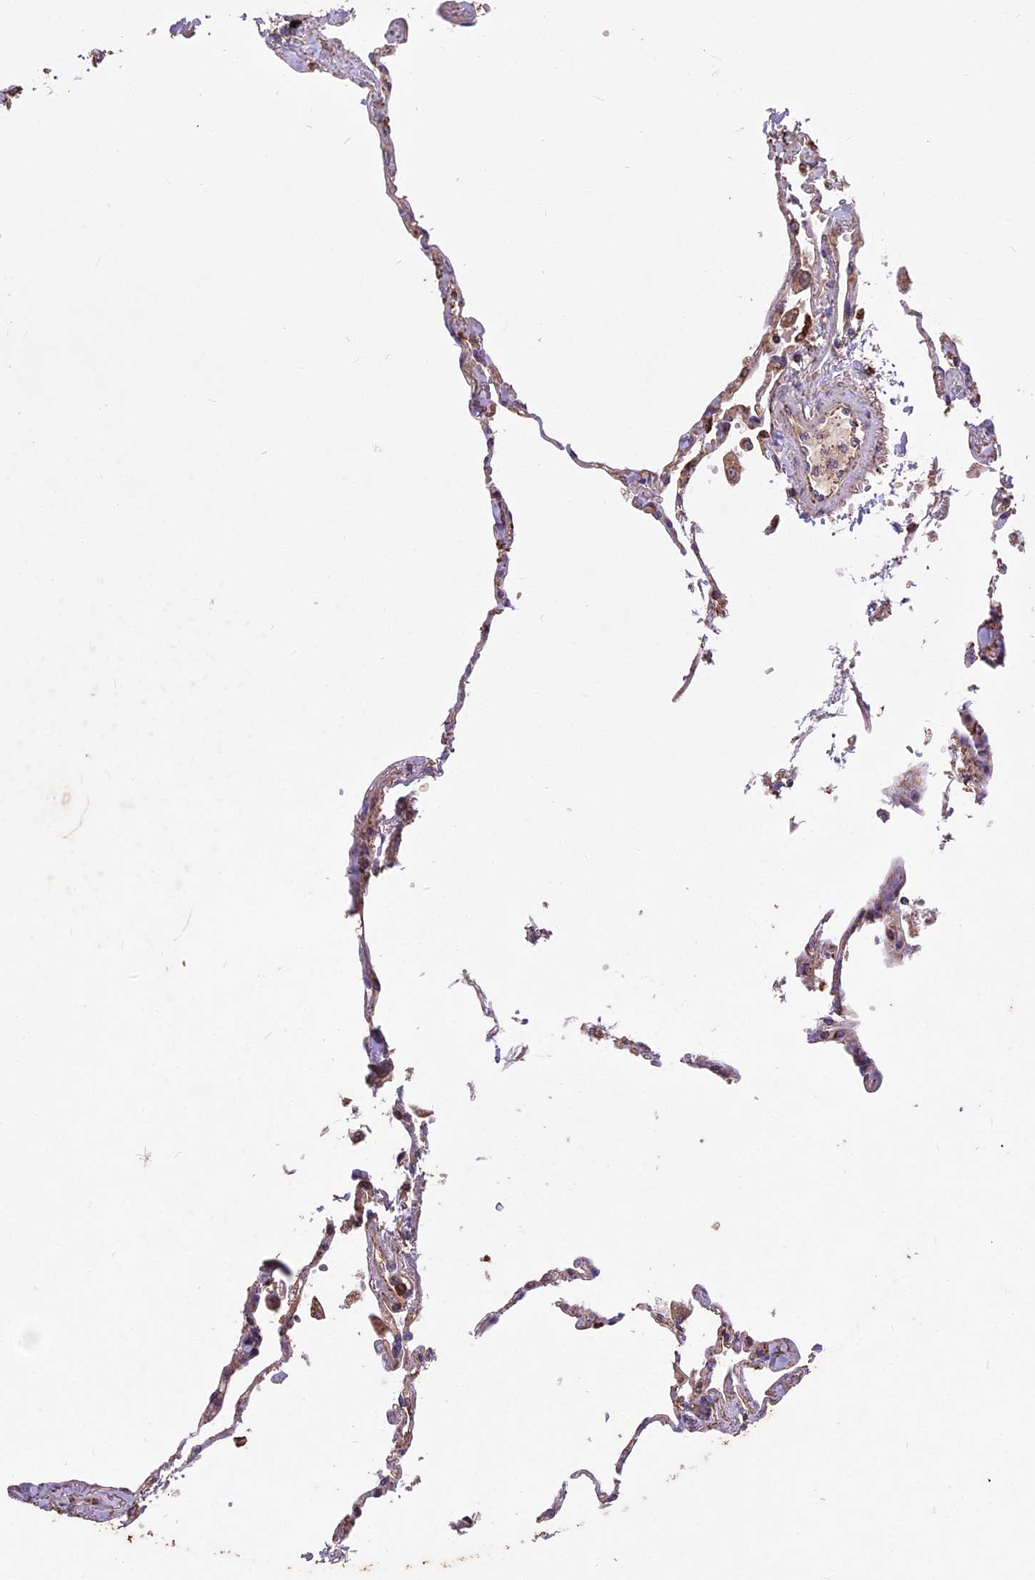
{"staining": {"intensity": "moderate", "quantity": ">75%", "location": "cytoplasmic/membranous"}, "tissue": "lung", "cell_type": "Alveolar cells", "image_type": "normal", "snomed": [{"axis": "morphology", "description": "Normal tissue, NOS"}, {"axis": "topography", "description": "Lung"}], "caption": "Immunohistochemical staining of unremarkable human lung shows medium levels of moderate cytoplasmic/membranous positivity in approximately >75% of alveolar cells. The protein is stained brown, and the nuclei are stained in blue (DAB (3,3'-diaminobenzidine) IHC with brightfield microscopy, high magnification).", "gene": "CEMIP2", "patient": {"sex": "female", "age": 67}}